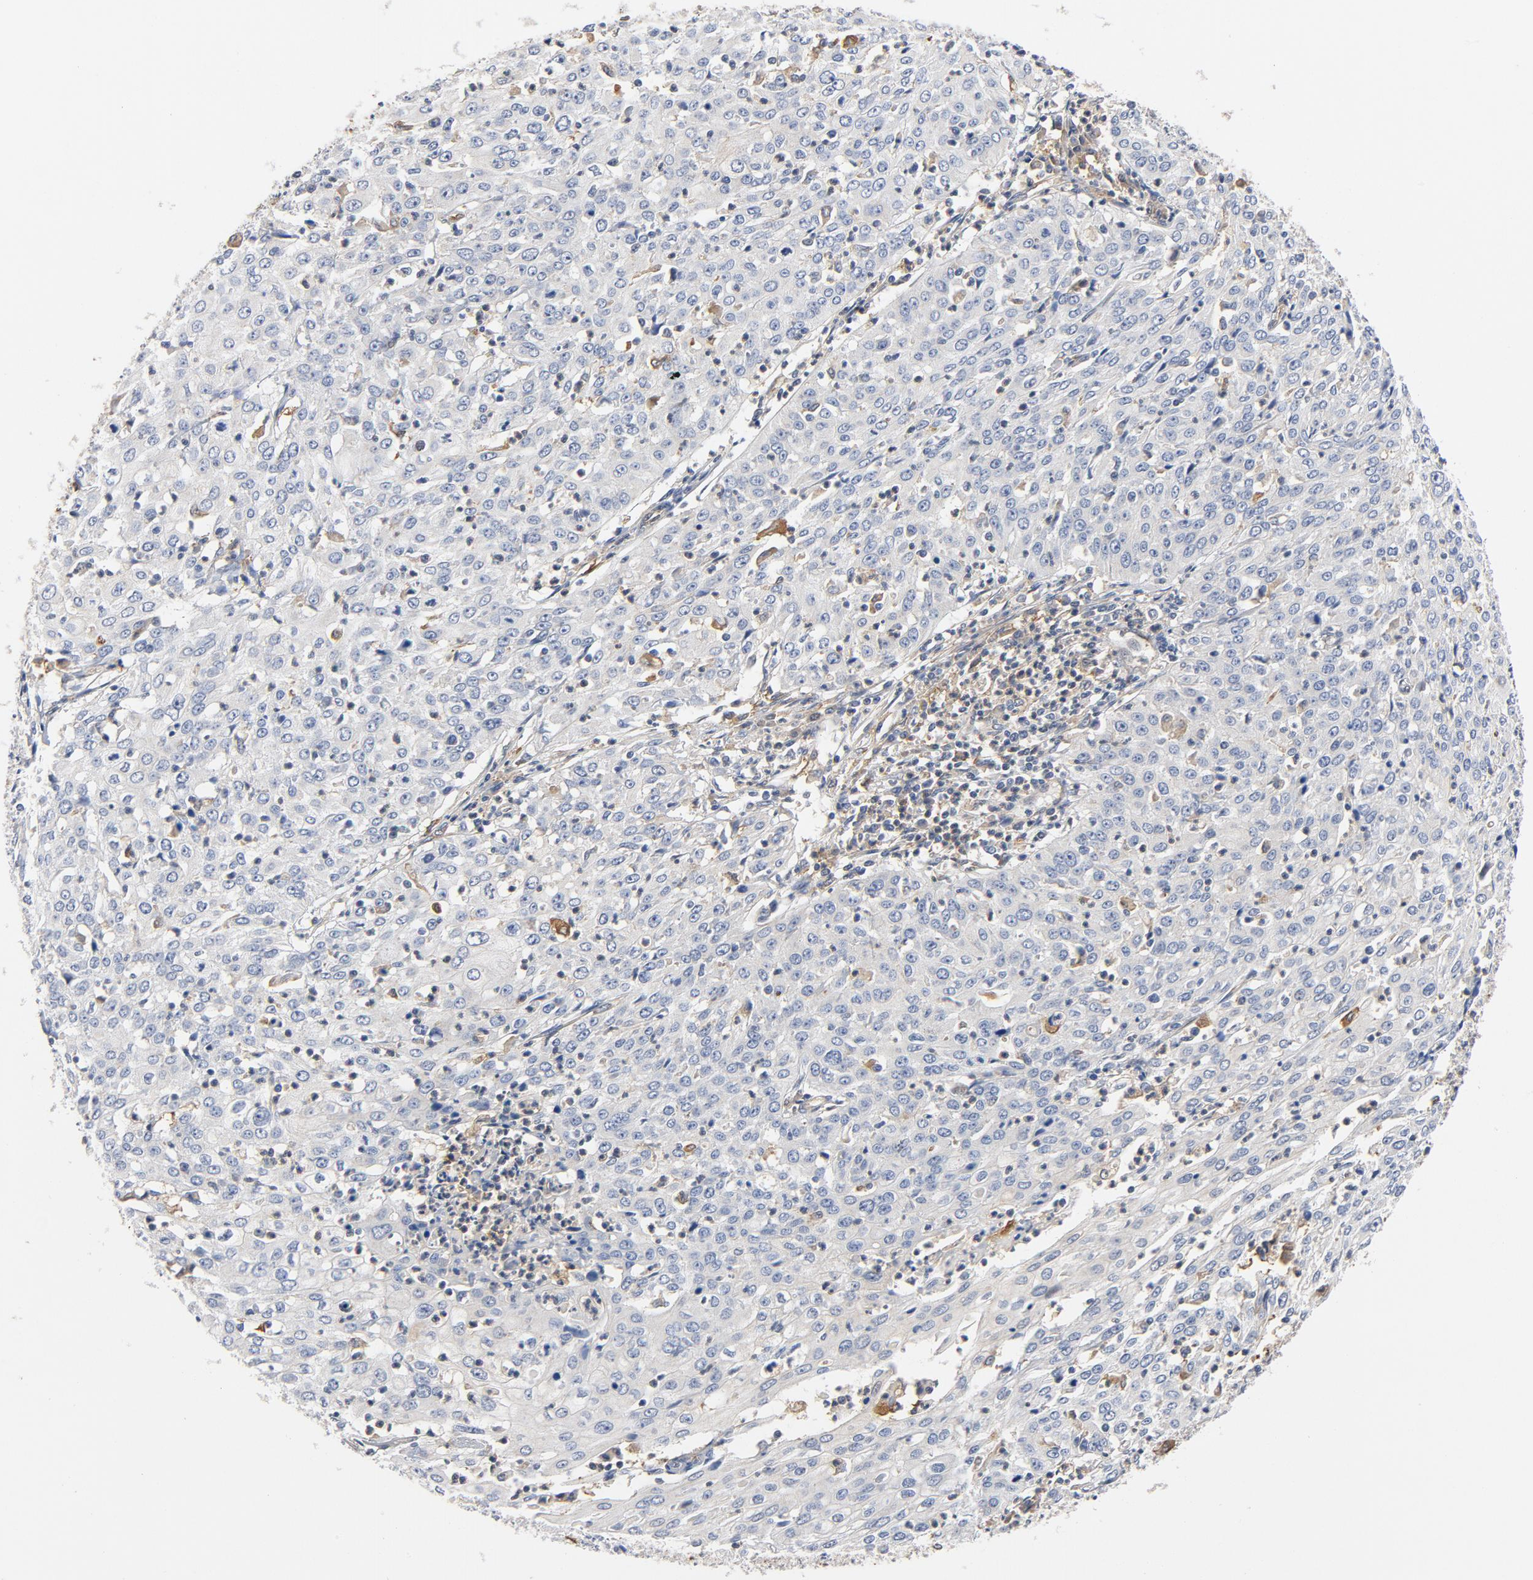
{"staining": {"intensity": "negative", "quantity": "none", "location": "none"}, "tissue": "cervical cancer", "cell_type": "Tumor cells", "image_type": "cancer", "snomed": [{"axis": "morphology", "description": "Squamous cell carcinoma, NOS"}, {"axis": "topography", "description": "Cervix"}], "caption": "Immunohistochemical staining of human cervical cancer displays no significant positivity in tumor cells.", "gene": "RAPGEF4", "patient": {"sex": "female", "age": 39}}